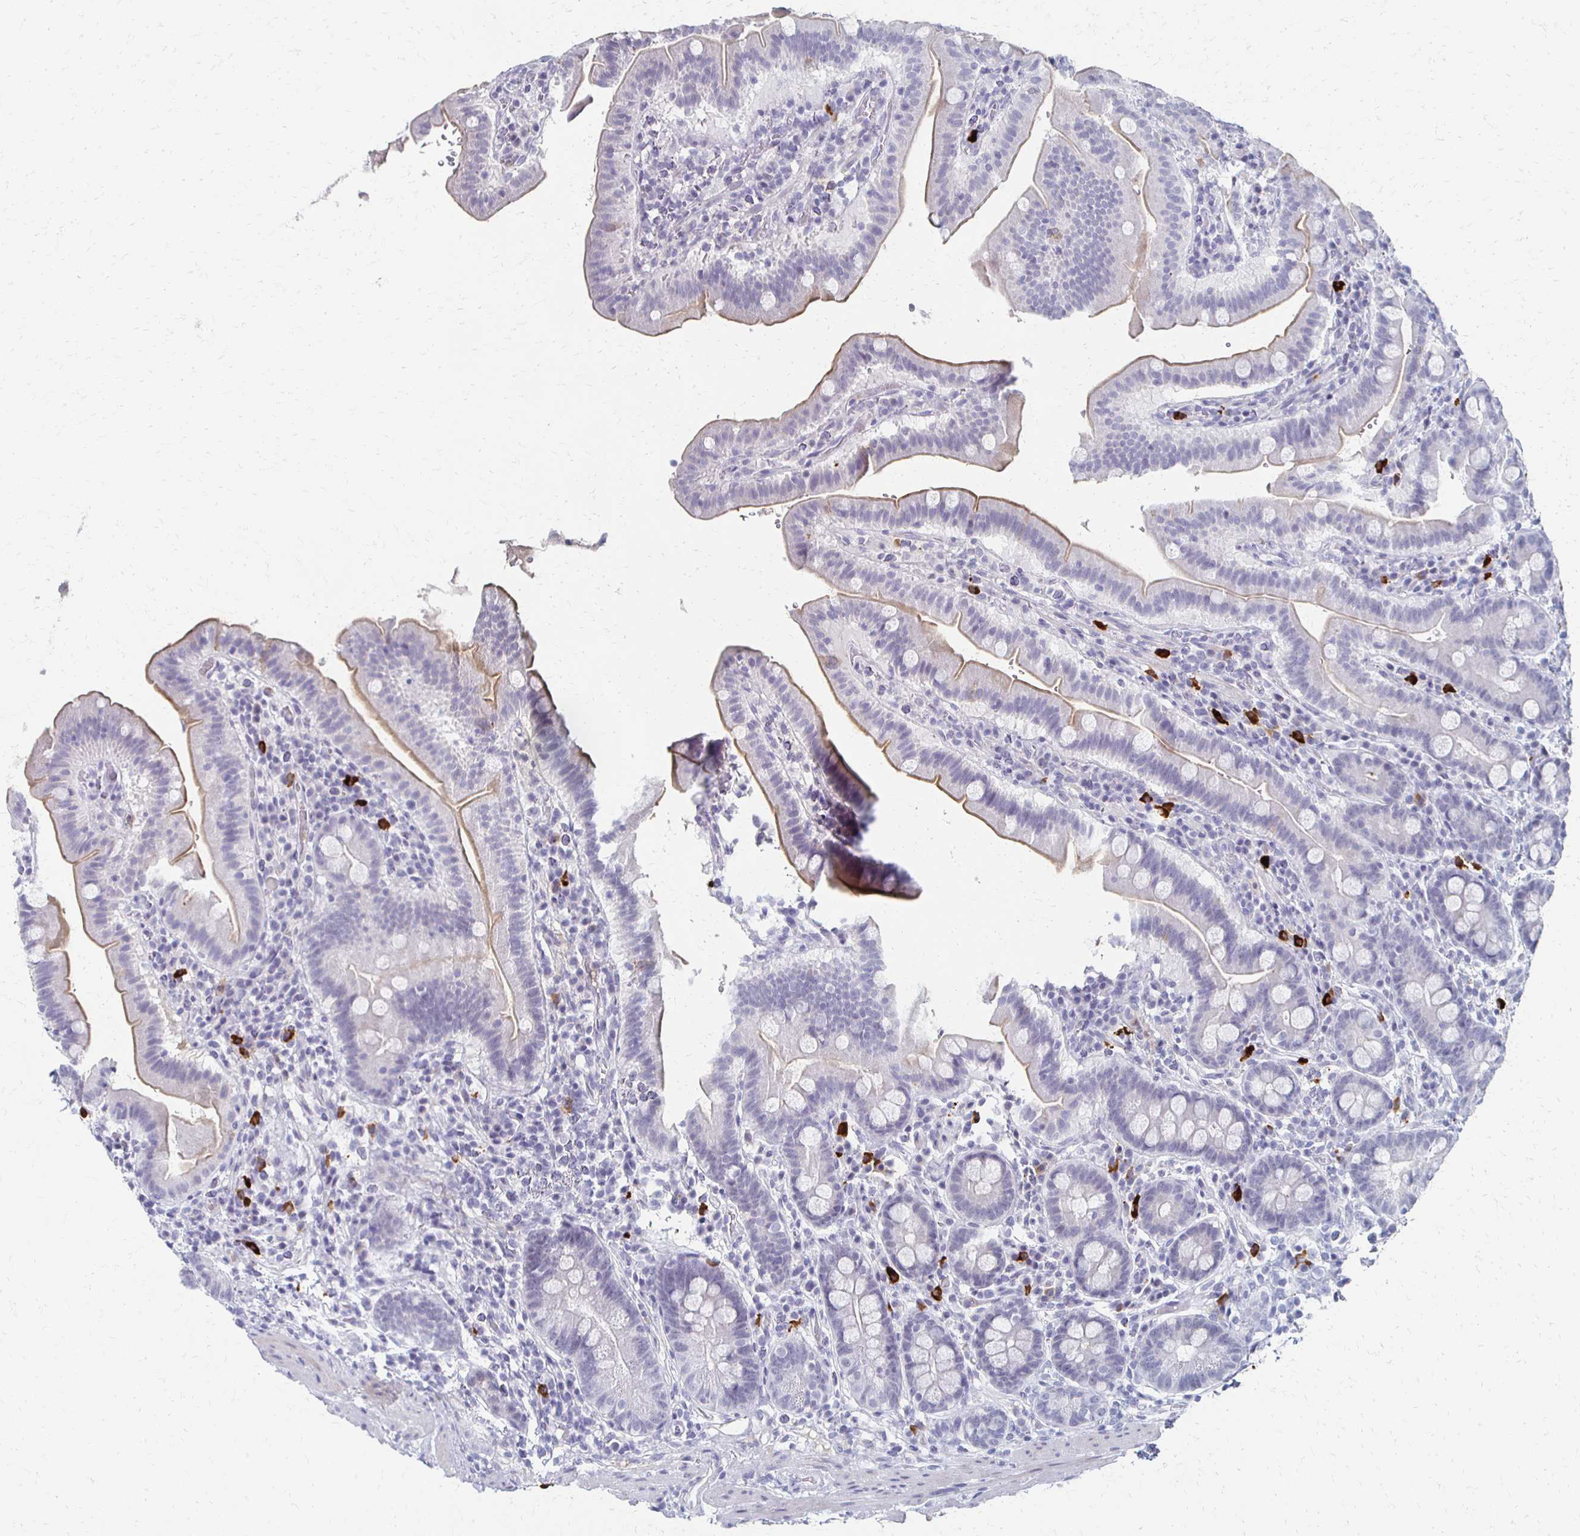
{"staining": {"intensity": "moderate", "quantity": "<25%", "location": "cytoplasmic/membranous"}, "tissue": "small intestine", "cell_type": "Glandular cells", "image_type": "normal", "snomed": [{"axis": "morphology", "description": "Normal tissue, NOS"}, {"axis": "topography", "description": "Small intestine"}], "caption": "Immunohistochemical staining of unremarkable small intestine displays <25% levels of moderate cytoplasmic/membranous protein expression in approximately <25% of glandular cells. The staining is performed using DAB brown chromogen to label protein expression. The nuclei are counter-stained blue using hematoxylin.", "gene": "CXCR2", "patient": {"sex": "male", "age": 26}}